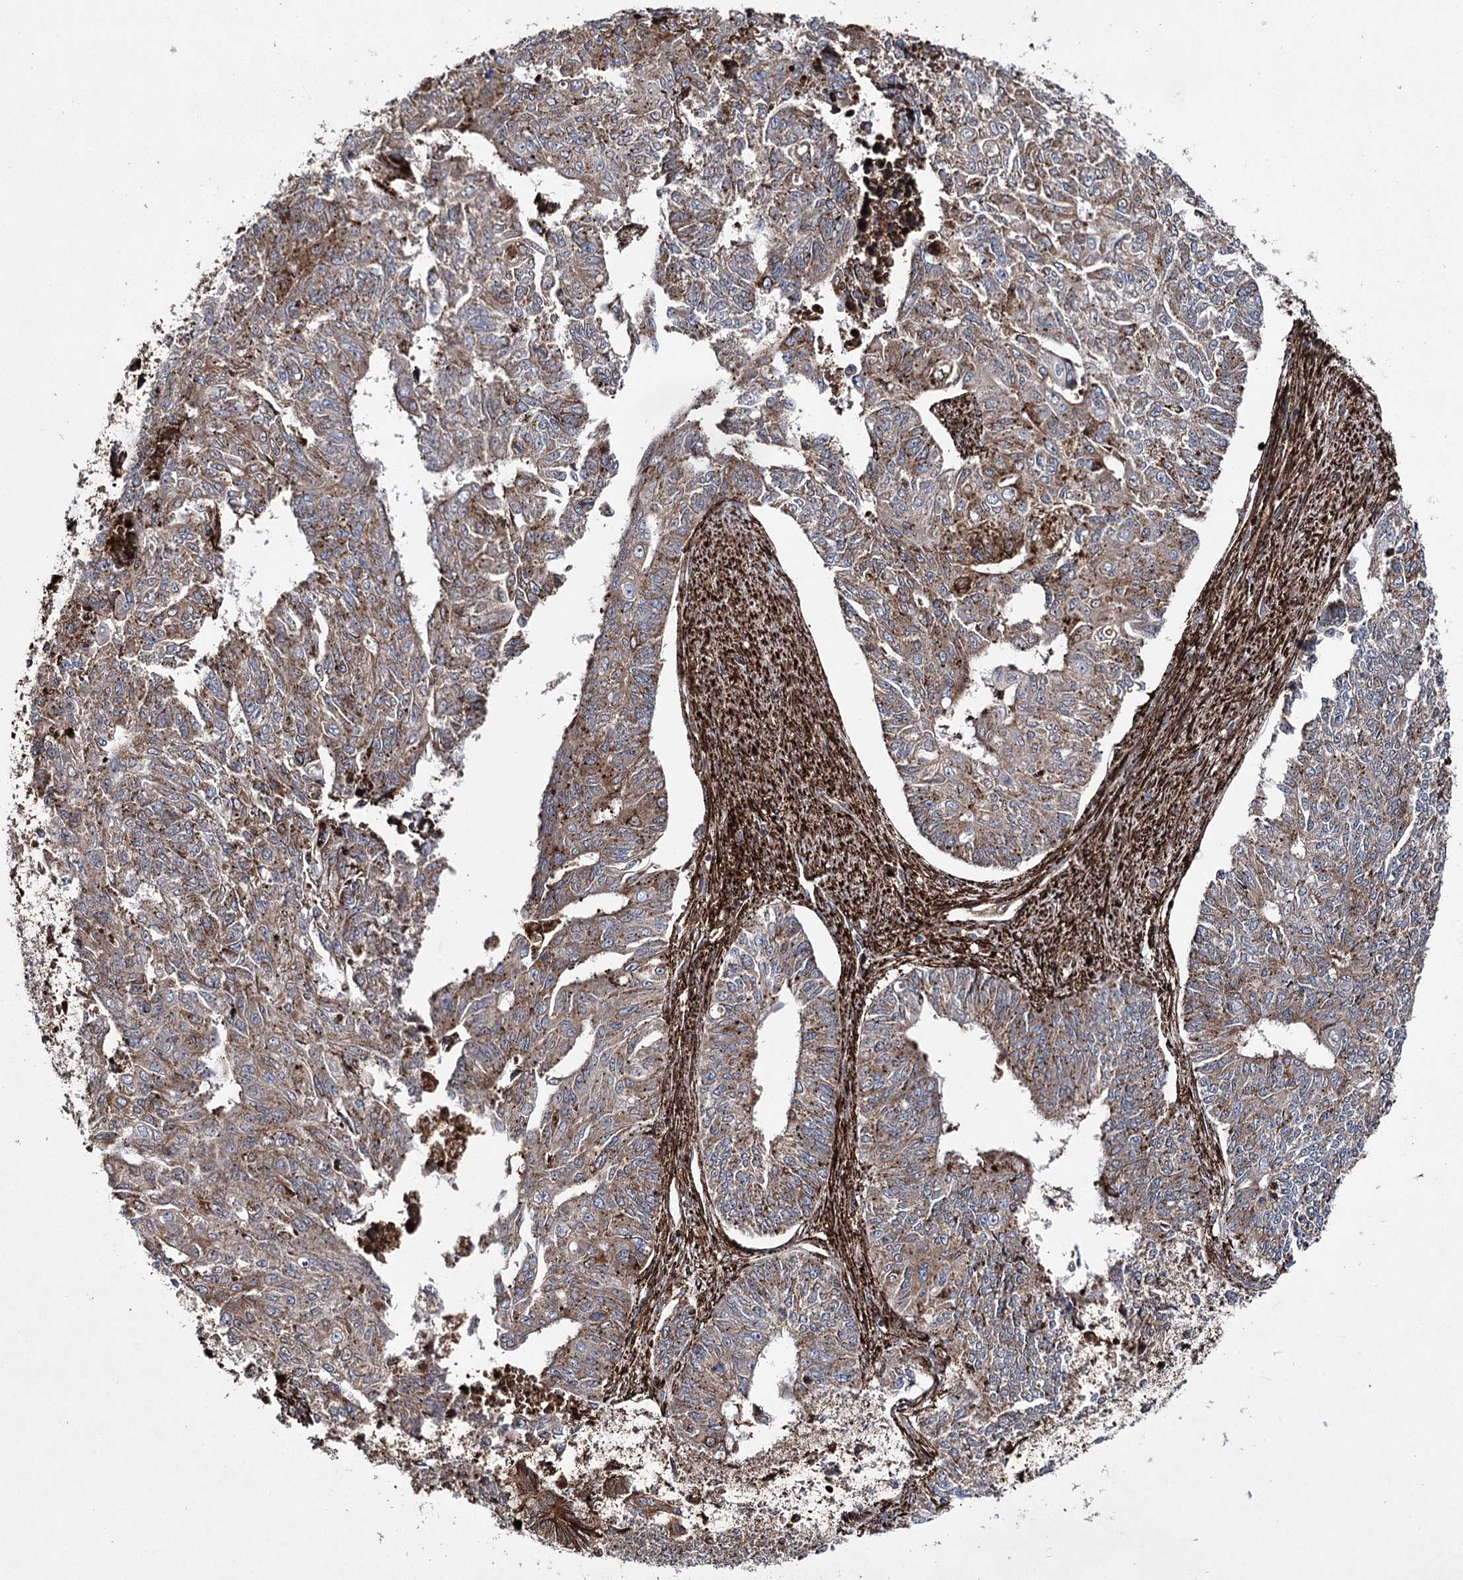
{"staining": {"intensity": "weak", "quantity": "25%-75%", "location": "cytoplasmic/membranous"}, "tissue": "endometrial cancer", "cell_type": "Tumor cells", "image_type": "cancer", "snomed": [{"axis": "morphology", "description": "Adenocarcinoma, NOS"}, {"axis": "topography", "description": "Endometrium"}], "caption": "Brown immunohistochemical staining in human endometrial adenocarcinoma shows weak cytoplasmic/membranous expression in approximately 25%-75% of tumor cells.", "gene": "DCUN1D4", "patient": {"sex": "female", "age": 32}}